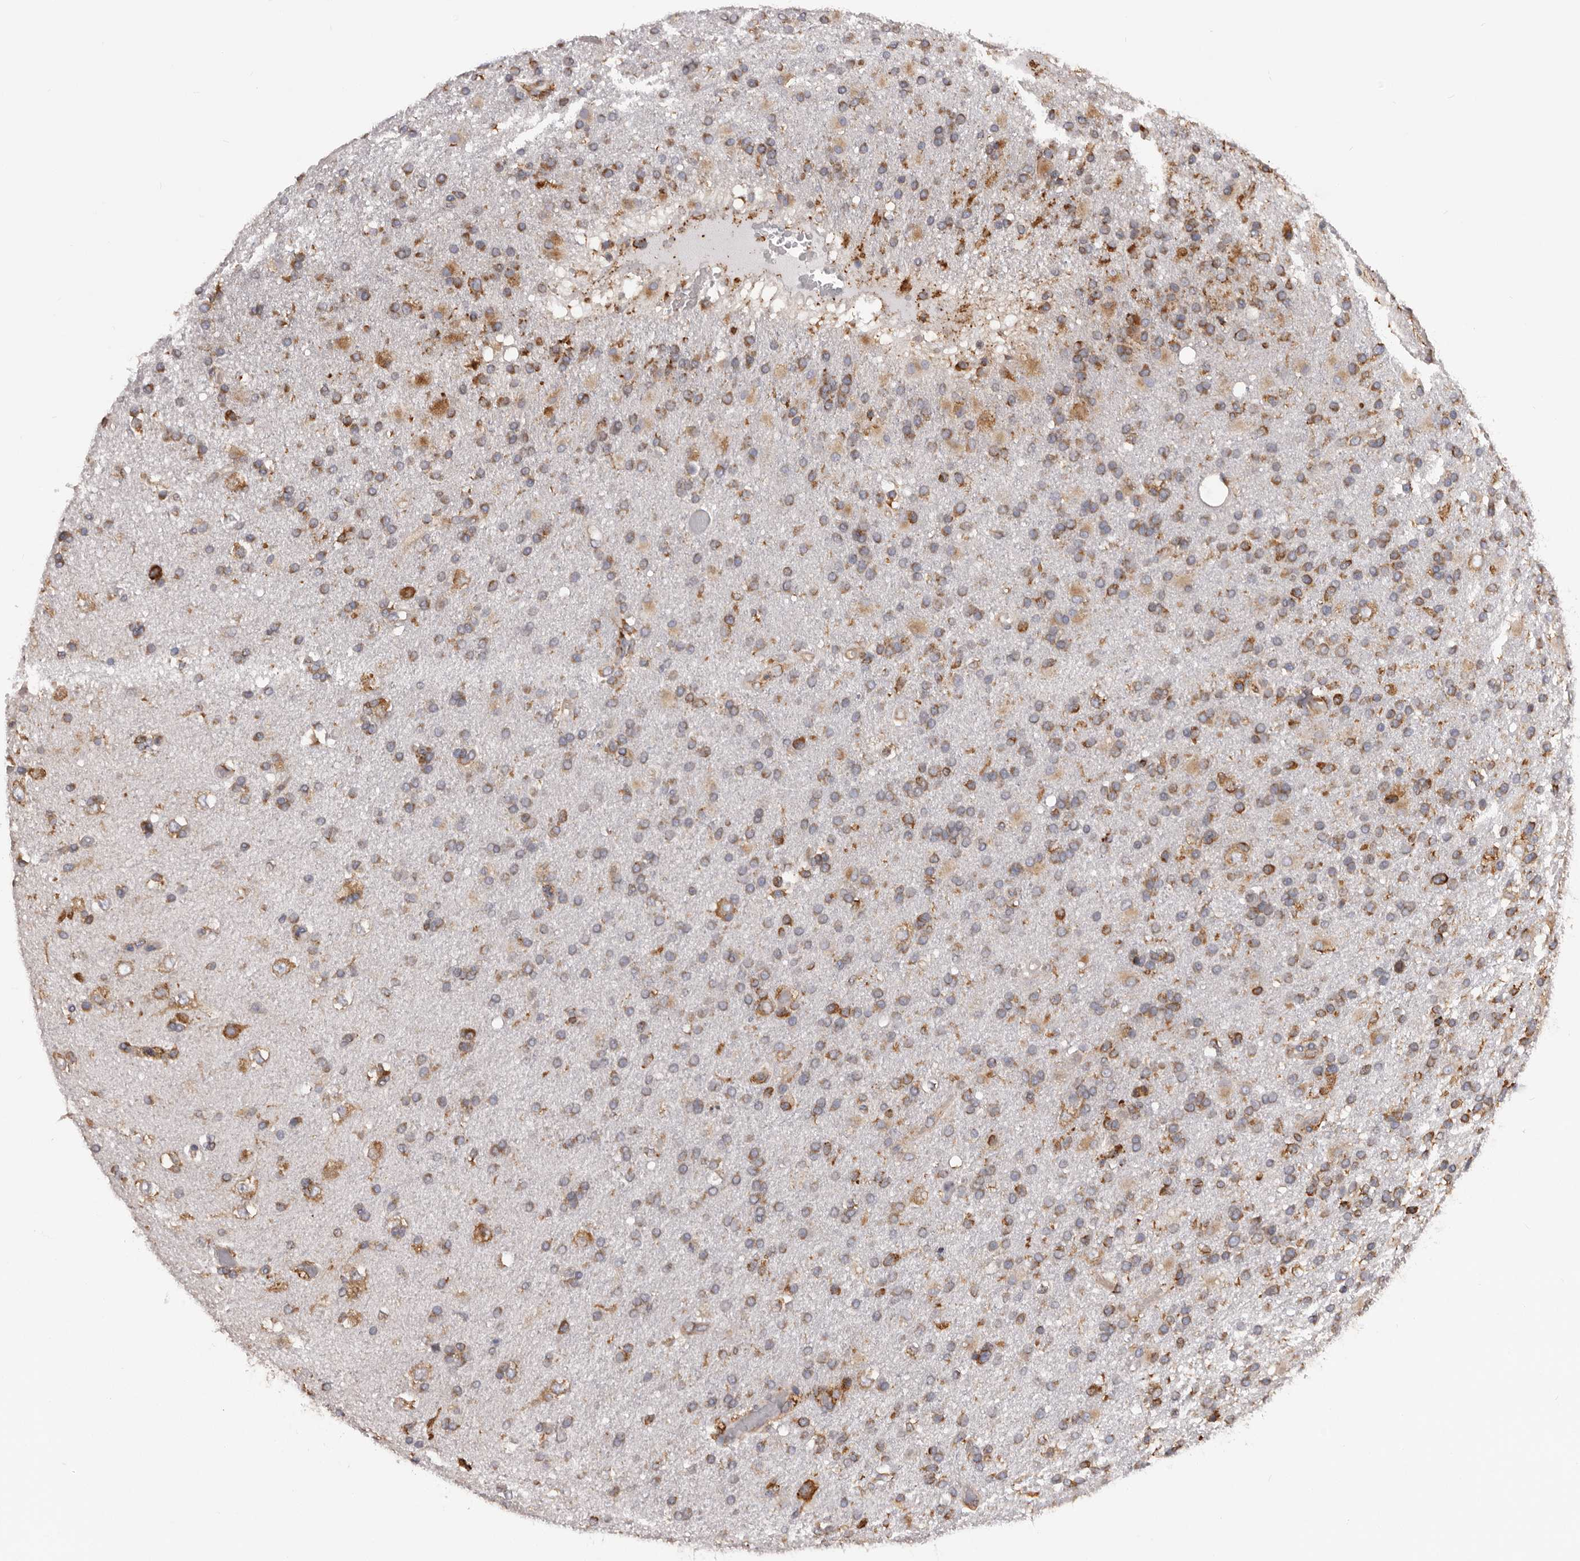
{"staining": {"intensity": "moderate", "quantity": ">75%", "location": "cytoplasmic/membranous"}, "tissue": "glioma", "cell_type": "Tumor cells", "image_type": "cancer", "snomed": [{"axis": "morphology", "description": "Glioma, malignant, High grade"}, {"axis": "topography", "description": "Brain"}], "caption": "Immunohistochemical staining of human glioma exhibits medium levels of moderate cytoplasmic/membranous protein staining in approximately >75% of tumor cells.", "gene": "QRSL1", "patient": {"sex": "male", "age": 72}}